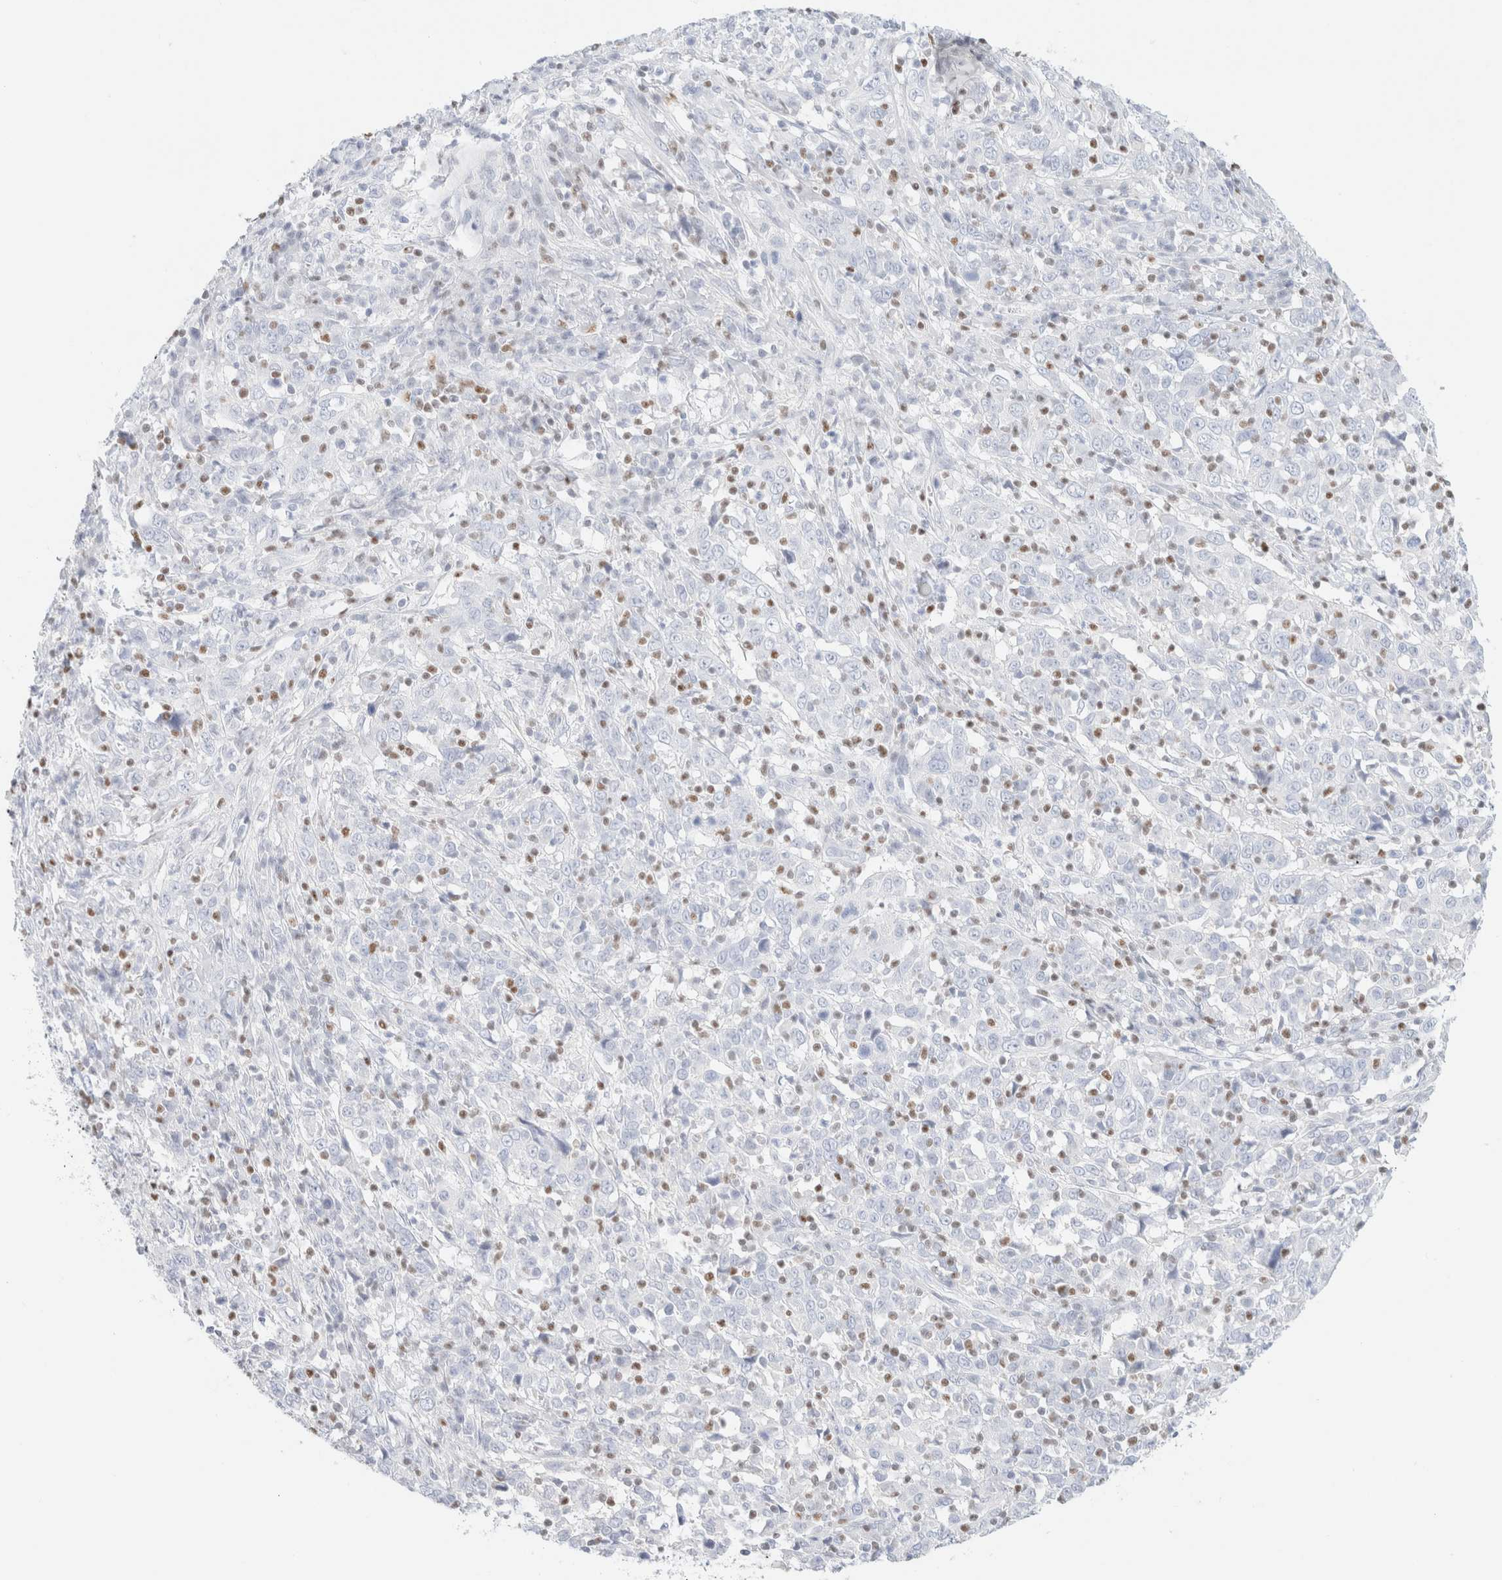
{"staining": {"intensity": "negative", "quantity": "none", "location": "none"}, "tissue": "cervical cancer", "cell_type": "Tumor cells", "image_type": "cancer", "snomed": [{"axis": "morphology", "description": "Squamous cell carcinoma, NOS"}, {"axis": "topography", "description": "Cervix"}], "caption": "A high-resolution photomicrograph shows IHC staining of squamous cell carcinoma (cervical), which shows no significant expression in tumor cells.", "gene": "IKZF3", "patient": {"sex": "female", "age": 46}}